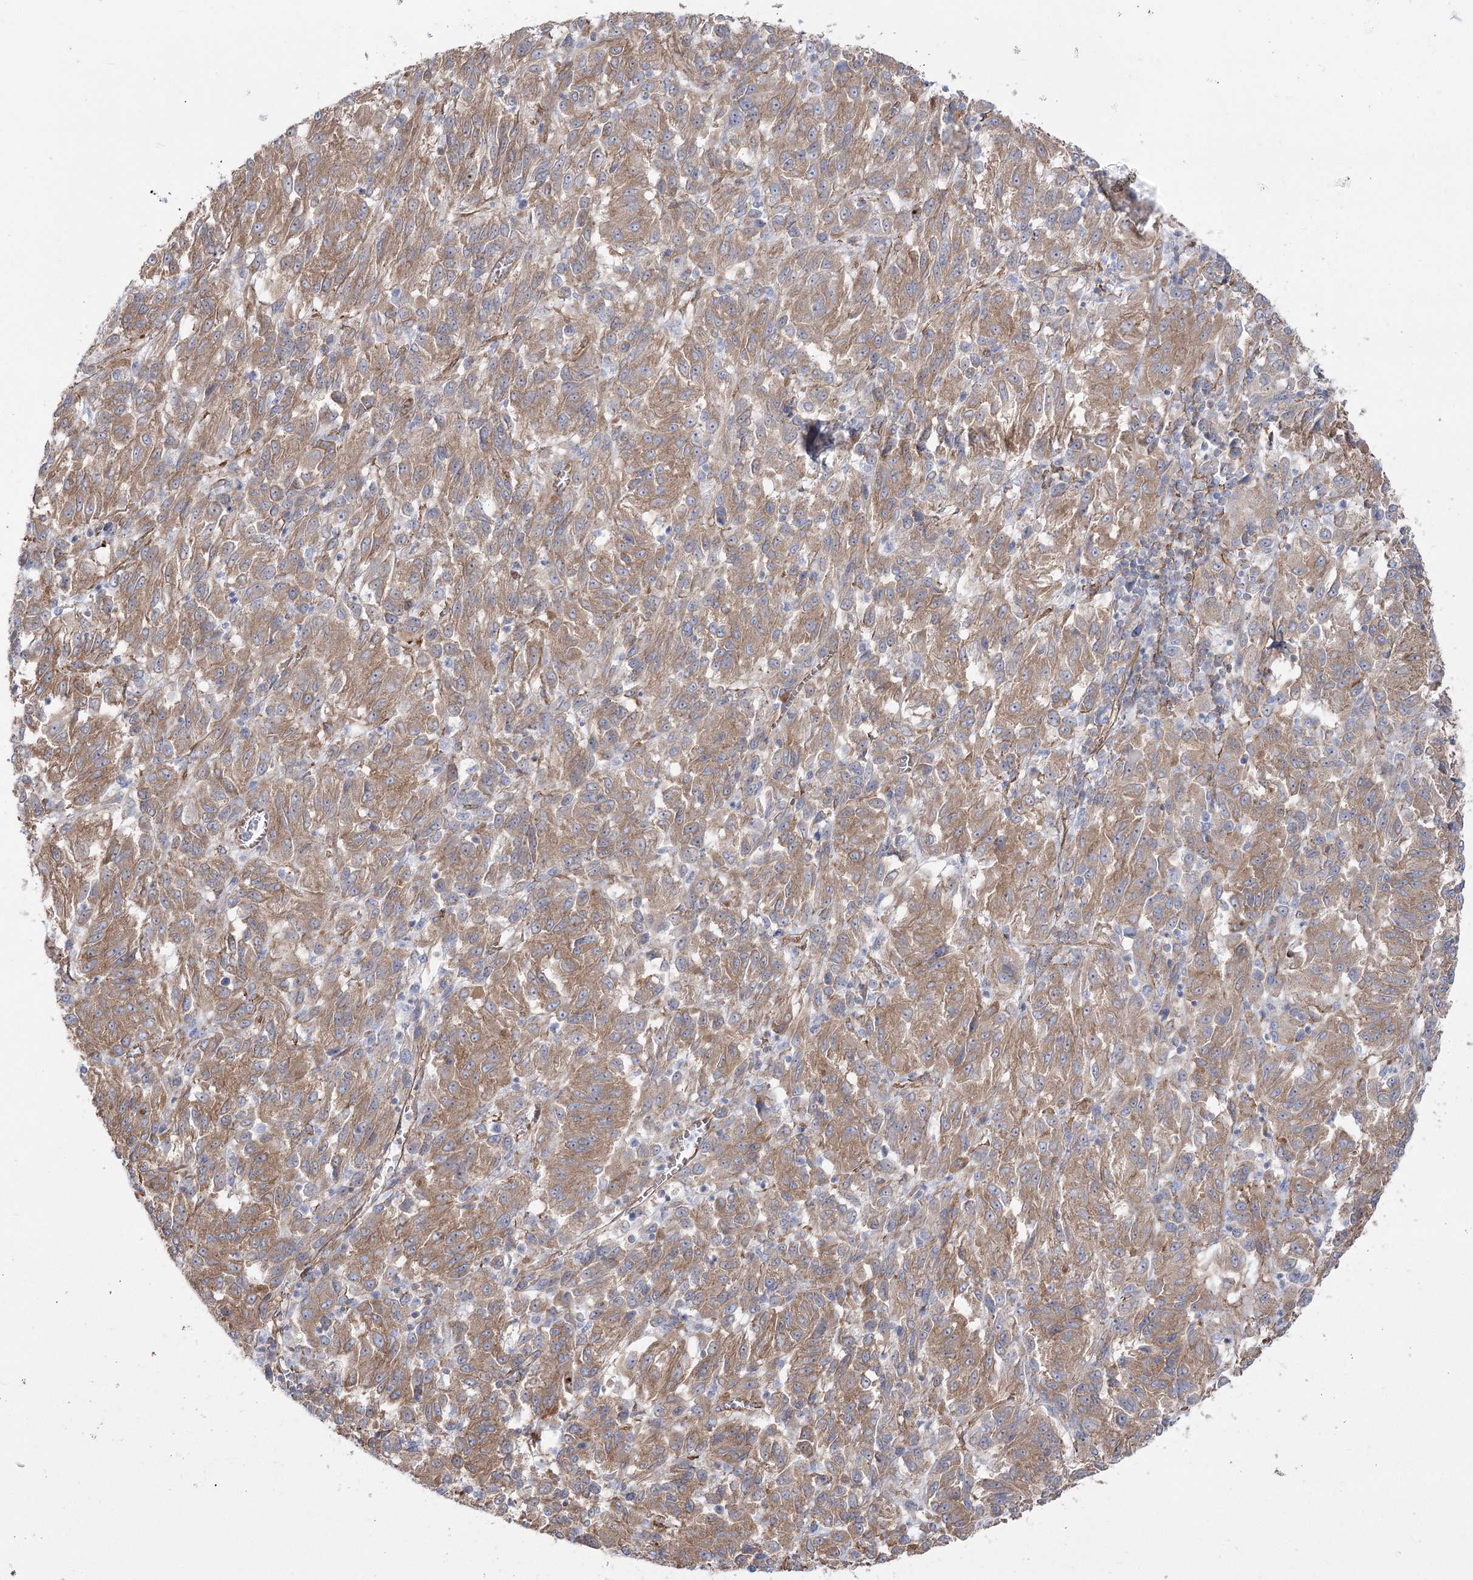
{"staining": {"intensity": "moderate", "quantity": ">75%", "location": "cytoplasmic/membranous"}, "tissue": "melanoma", "cell_type": "Tumor cells", "image_type": "cancer", "snomed": [{"axis": "morphology", "description": "Malignant melanoma, Metastatic site"}, {"axis": "topography", "description": "Lung"}], "caption": "Human melanoma stained for a protein (brown) displays moderate cytoplasmic/membranous positive expression in about >75% of tumor cells.", "gene": "PLEKHA5", "patient": {"sex": "male", "age": 64}}